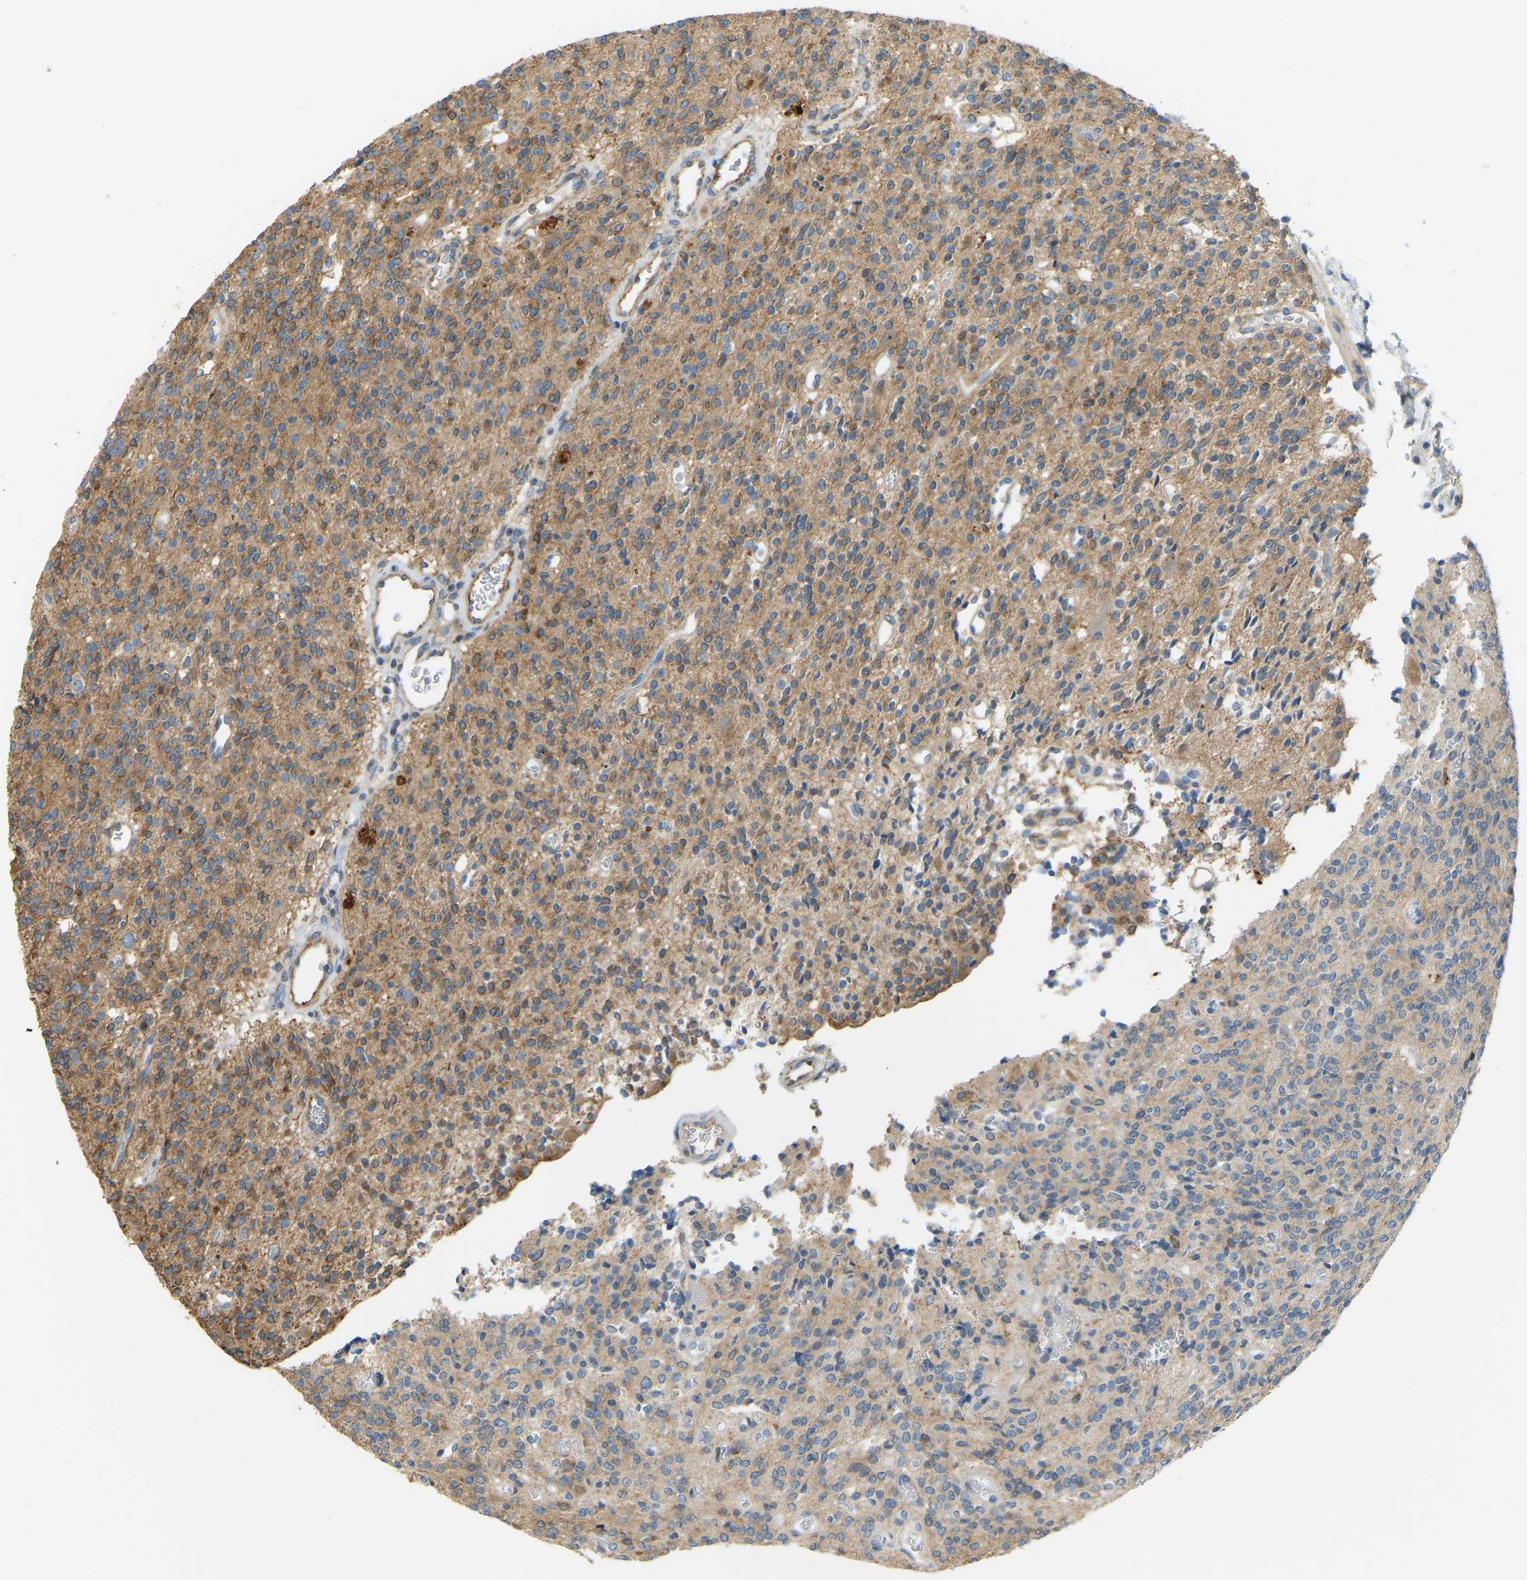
{"staining": {"intensity": "moderate", "quantity": ">75%", "location": "cytoplasmic/membranous"}, "tissue": "glioma", "cell_type": "Tumor cells", "image_type": "cancer", "snomed": [{"axis": "morphology", "description": "Glioma, malignant, High grade"}, {"axis": "topography", "description": "Brain"}], "caption": "The immunohistochemical stain highlights moderate cytoplasmic/membranous staining in tumor cells of glioma tissue.", "gene": "NME8", "patient": {"sex": "male", "age": 34}}